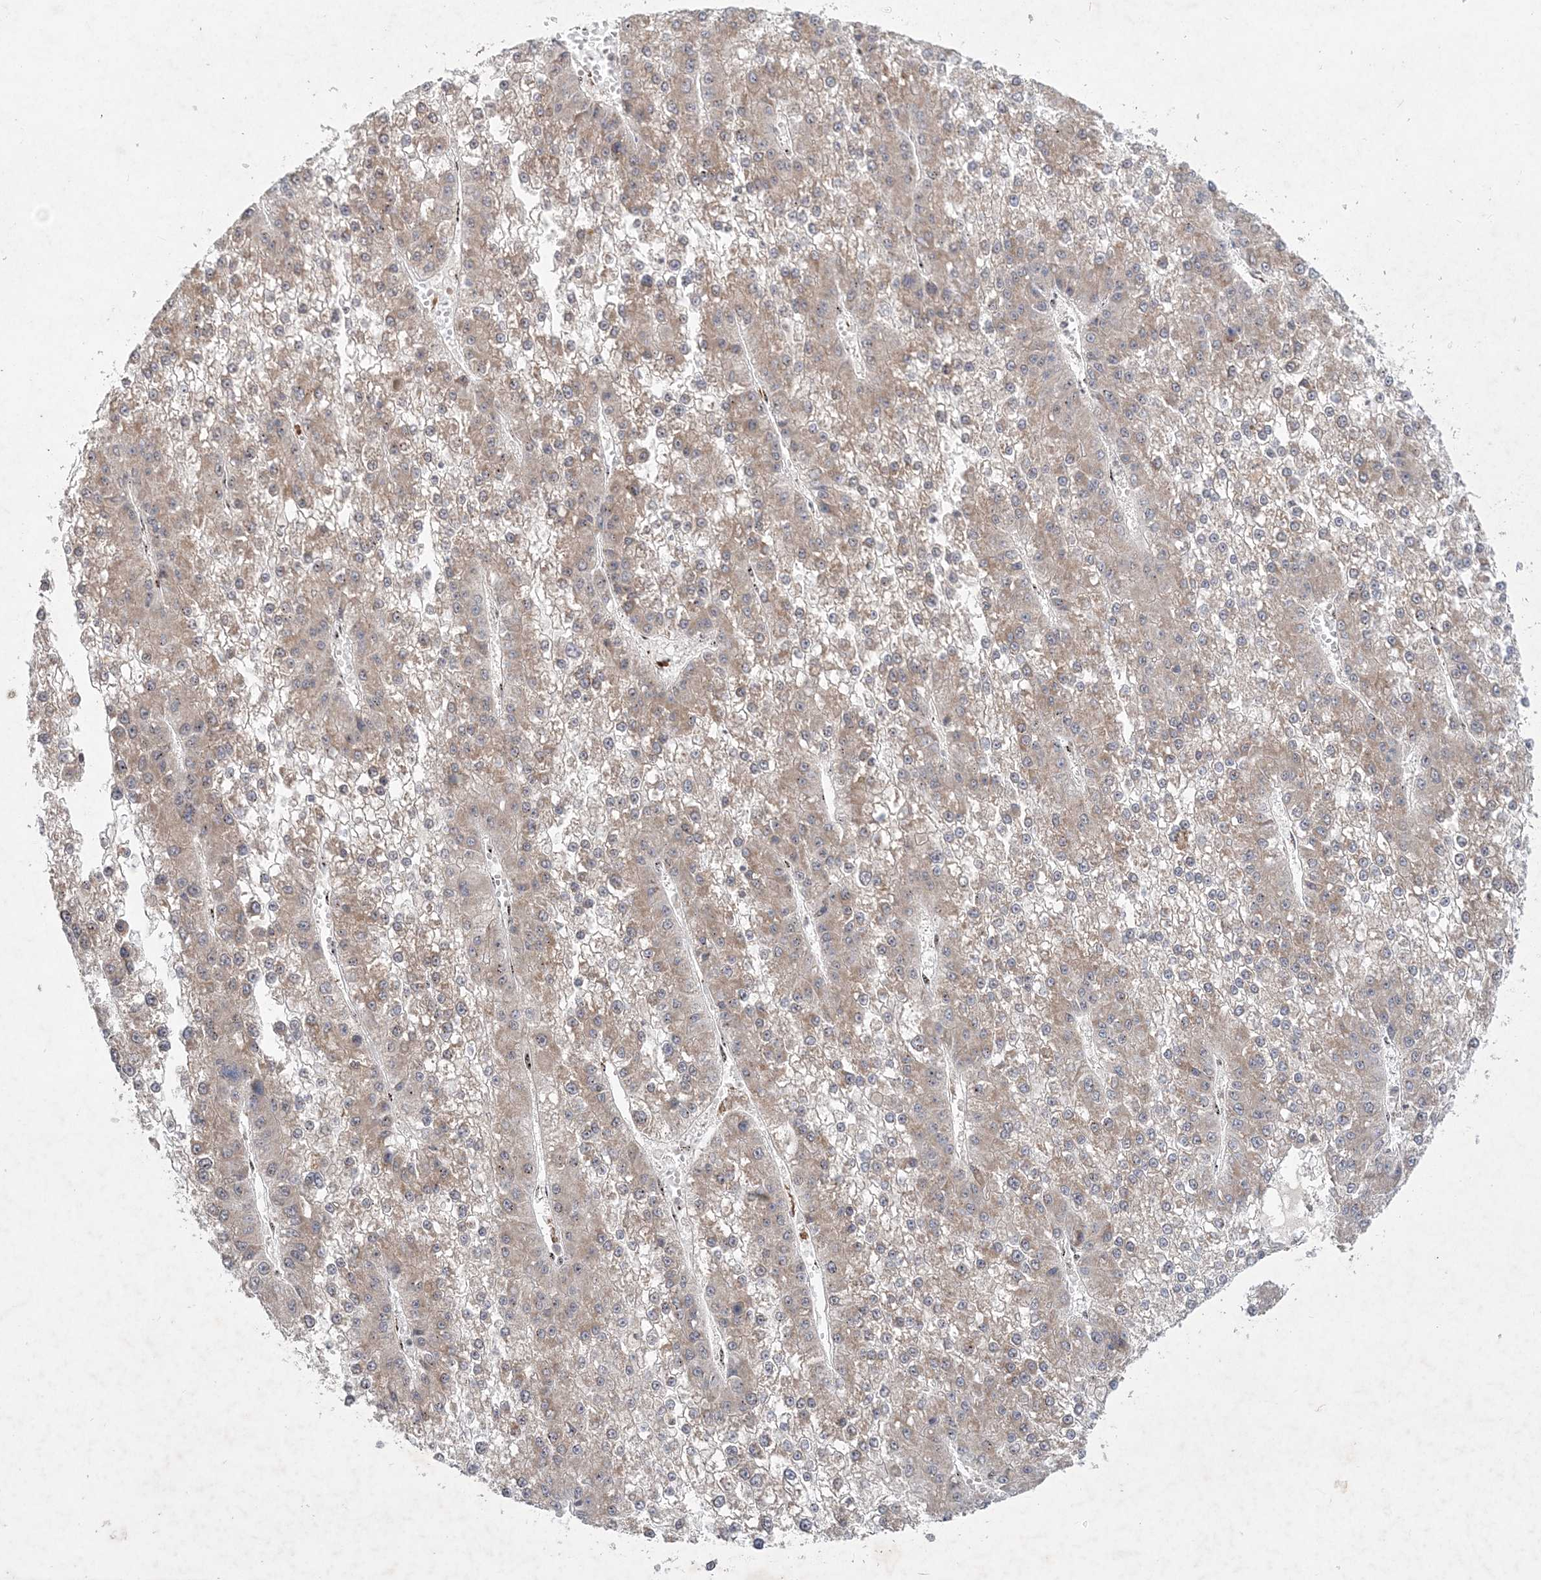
{"staining": {"intensity": "weak", "quantity": "25%-75%", "location": "cytoplasmic/membranous"}, "tissue": "liver cancer", "cell_type": "Tumor cells", "image_type": "cancer", "snomed": [{"axis": "morphology", "description": "Carcinoma, Hepatocellular, NOS"}, {"axis": "topography", "description": "Liver"}], "caption": "The immunohistochemical stain highlights weak cytoplasmic/membranous positivity in tumor cells of liver cancer (hepatocellular carcinoma) tissue.", "gene": "GIN1", "patient": {"sex": "female", "age": 73}}